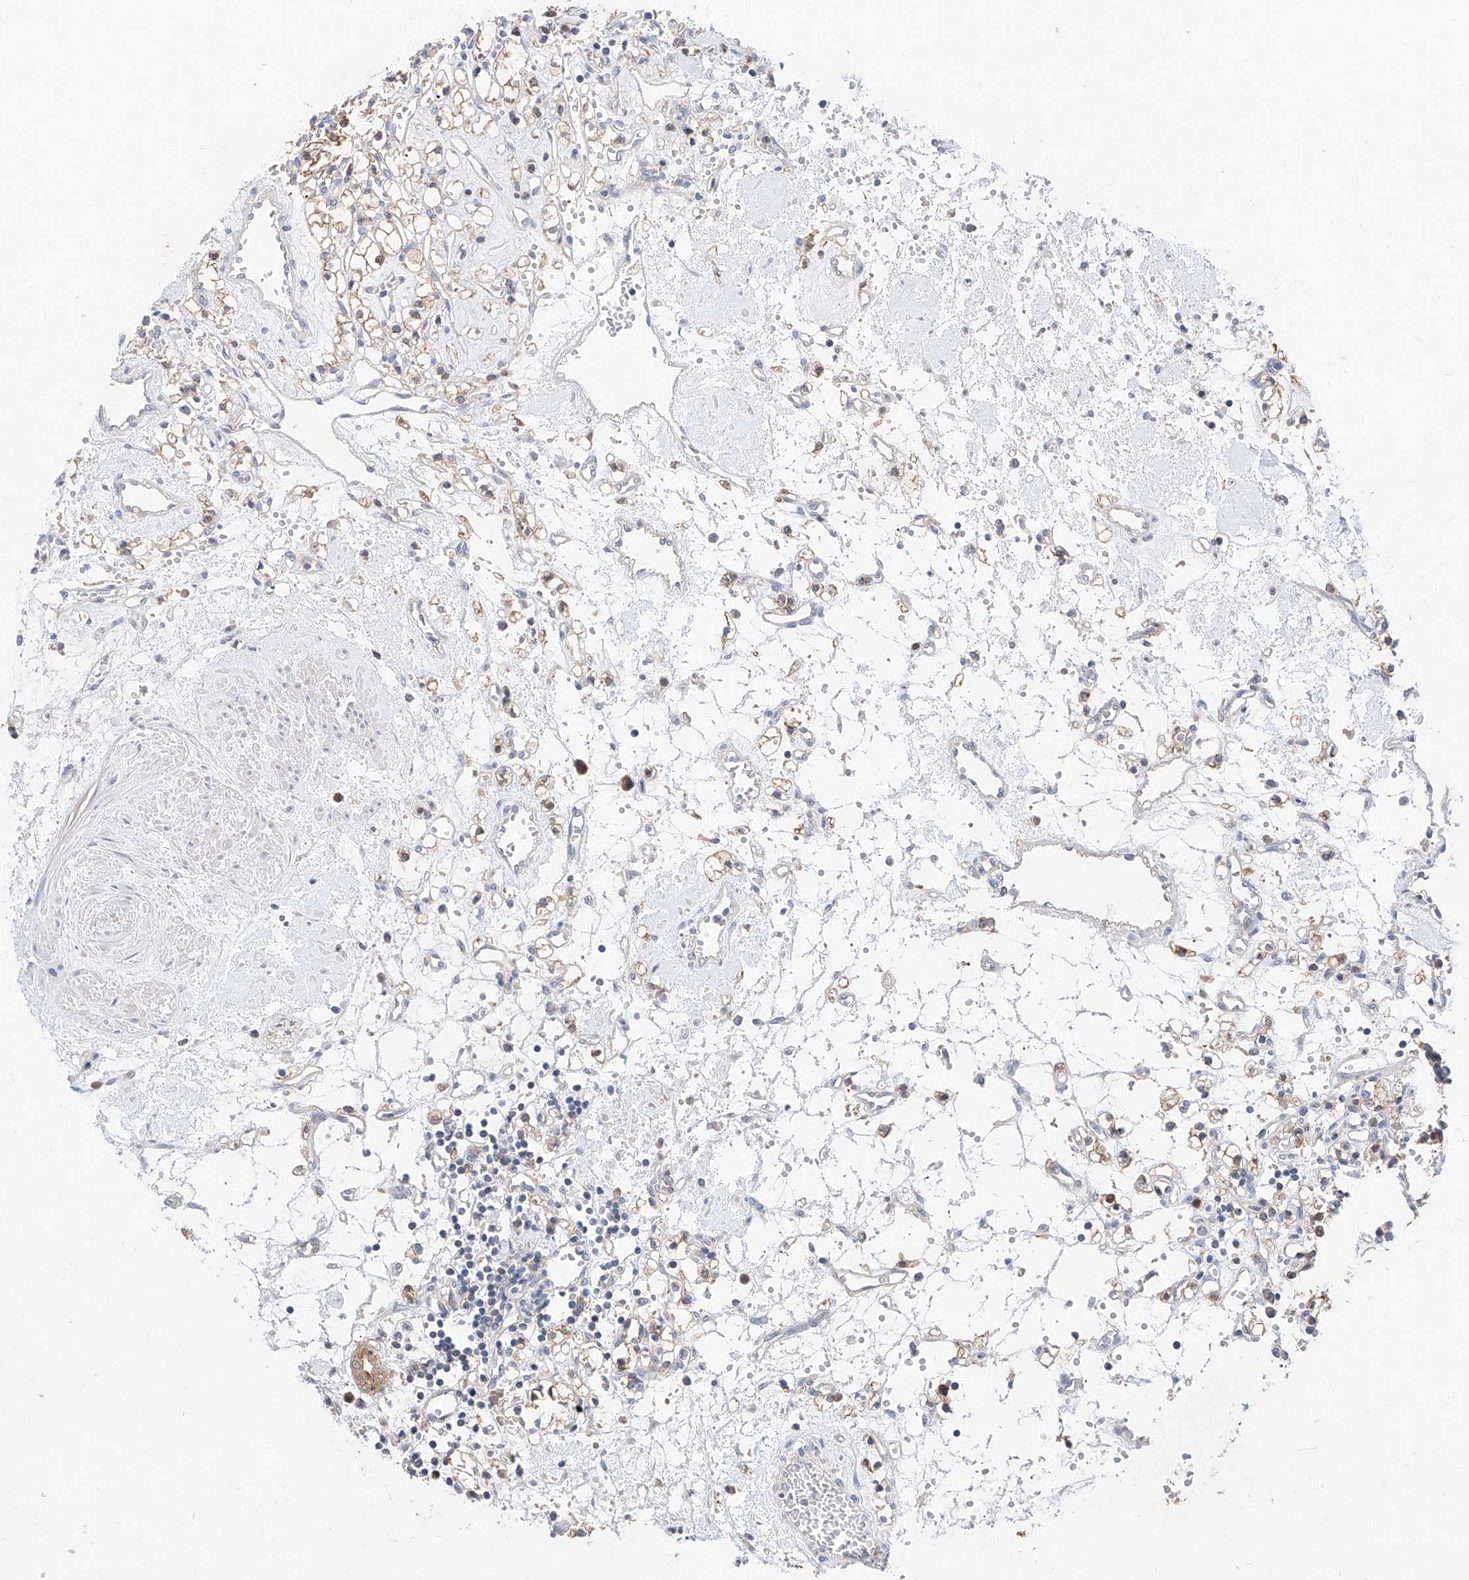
{"staining": {"intensity": "weak", "quantity": "25%-75%", "location": "cytoplasmic/membranous"}, "tissue": "renal cancer", "cell_type": "Tumor cells", "image_type": "cancer", "snomed": [{"axis": "morphology", "description": "Adenocarcinoma, NOS"}, {"axis": "topography", "description": "Kidney"}], "caption": "Human renal adenocarcinoma stained with a brown dye exhibits weak cytoplasmic/membranous positive expression in about 25%-75% of tumor cells.", "gene": "FUCA2", "patient": {"sex": "female", "age": 59}}